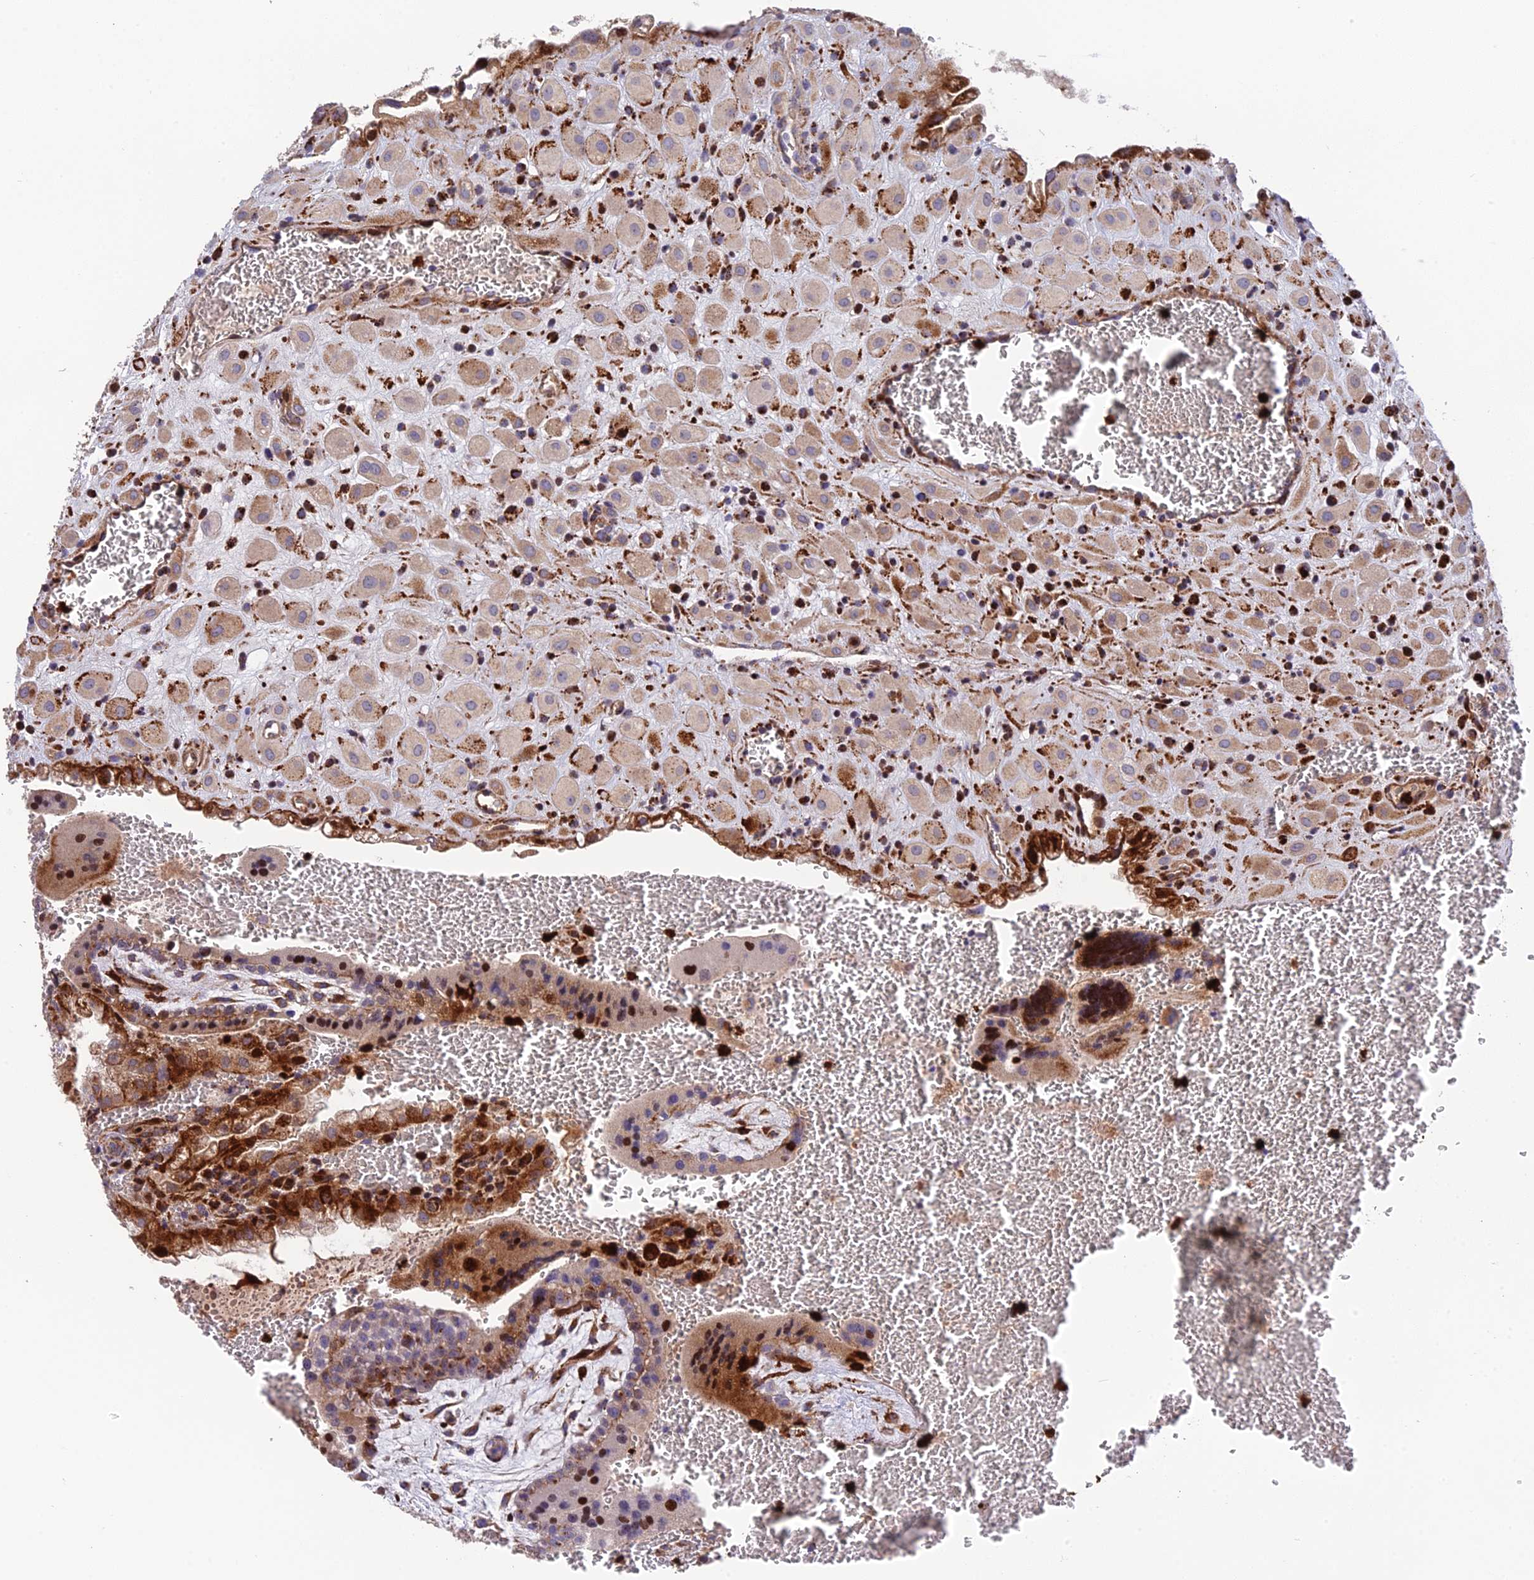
{"staining": {"intensity": "weak", "quantity": "25%-75%", "location": "cytoplasmic/membranous"}, "tissue": "placenta", "cell_type": "Decidual cells", "image_type": "normal", "snomed": [{"axis": "morphology", "description": "Normal tissue, NOS"}, {"axis": "topography", "description": "Placenta"}], "caption": "About 25%-75% of decidual cells in unremarkable placenta reveal weak cytoplasmic/membranous protein positivity as visualized by brown immunohistochemical staining.", "gene": "CPSF4L", "patient": {"sex": "female", "age": 35}}